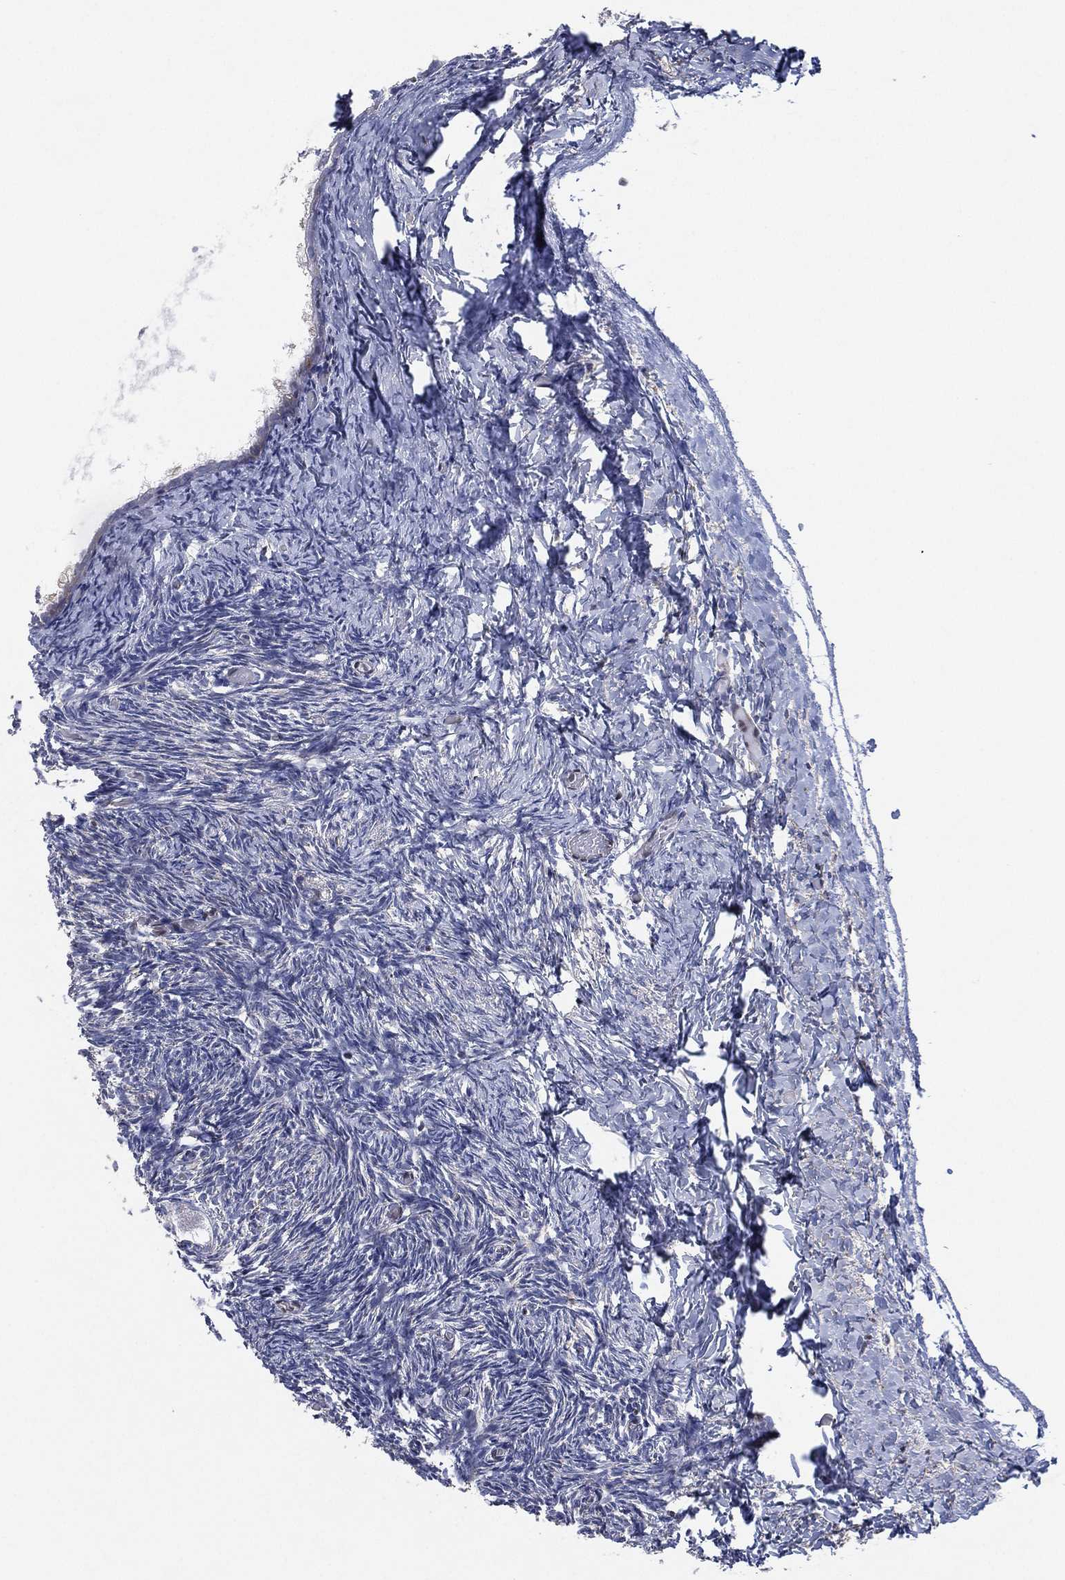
{"staining": {"intensity": "negative", "quantity": "none", "location": "none"}, "tissue": "ovary", "cell_type": "Ovarian stroma cells", "image_type": "normal", "snomed": [{"axis": "morphology", "description": "Normal tissue, NOS"}, {"axis": "topography", "description": "Ovary"}], "caption": "High magnification brightfield microscopy of unremarkable ovary stained with DAB (3,3'-diaminobenzidine) (brown) and counterstained with hematoxylin (blue): ovarian stroma cells show no significant staining.", "gene": "FLI1", "patient": {"sex": "female", "age": 39}}